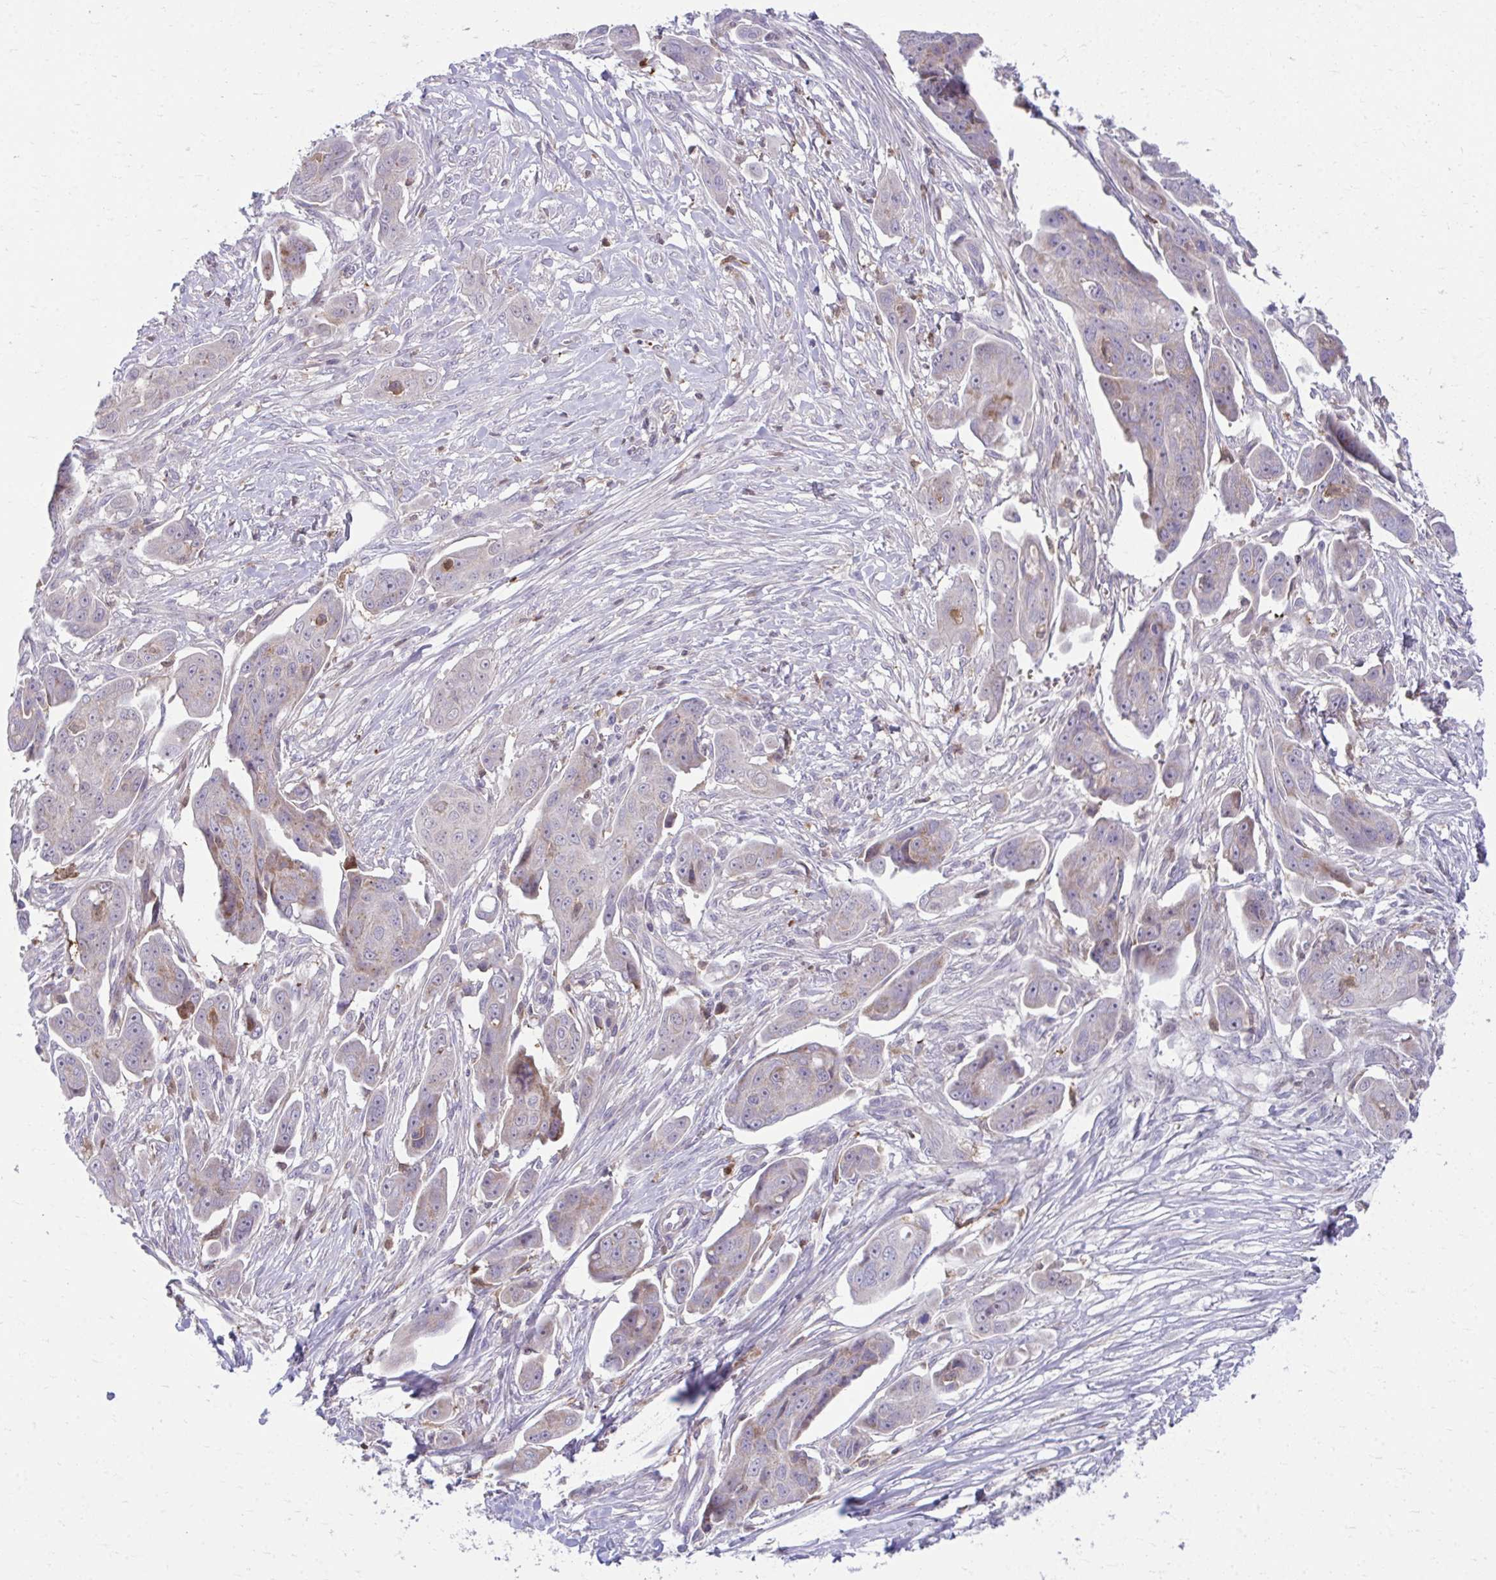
{"staining": {"intensity": "weak", "quantity": "<25%", "location": "cytoplasmic/membranous"}, "tissue": "ovarian cancer", "cell_type": "Tumor cells", "image_type": "cancer", "snomed": [{"axis": "morphology", "description": "Carcinoma, endometroid"}, {"axis": "topography", "description": "Ovary"}], "caption": "Tumor cells show no significant expression in ovarian cancer. (DAB IHC visualized using brightfield microscopy, high magnification).", "gene": "C16orf54", "patient": {"sex": "female", "age": 70}}